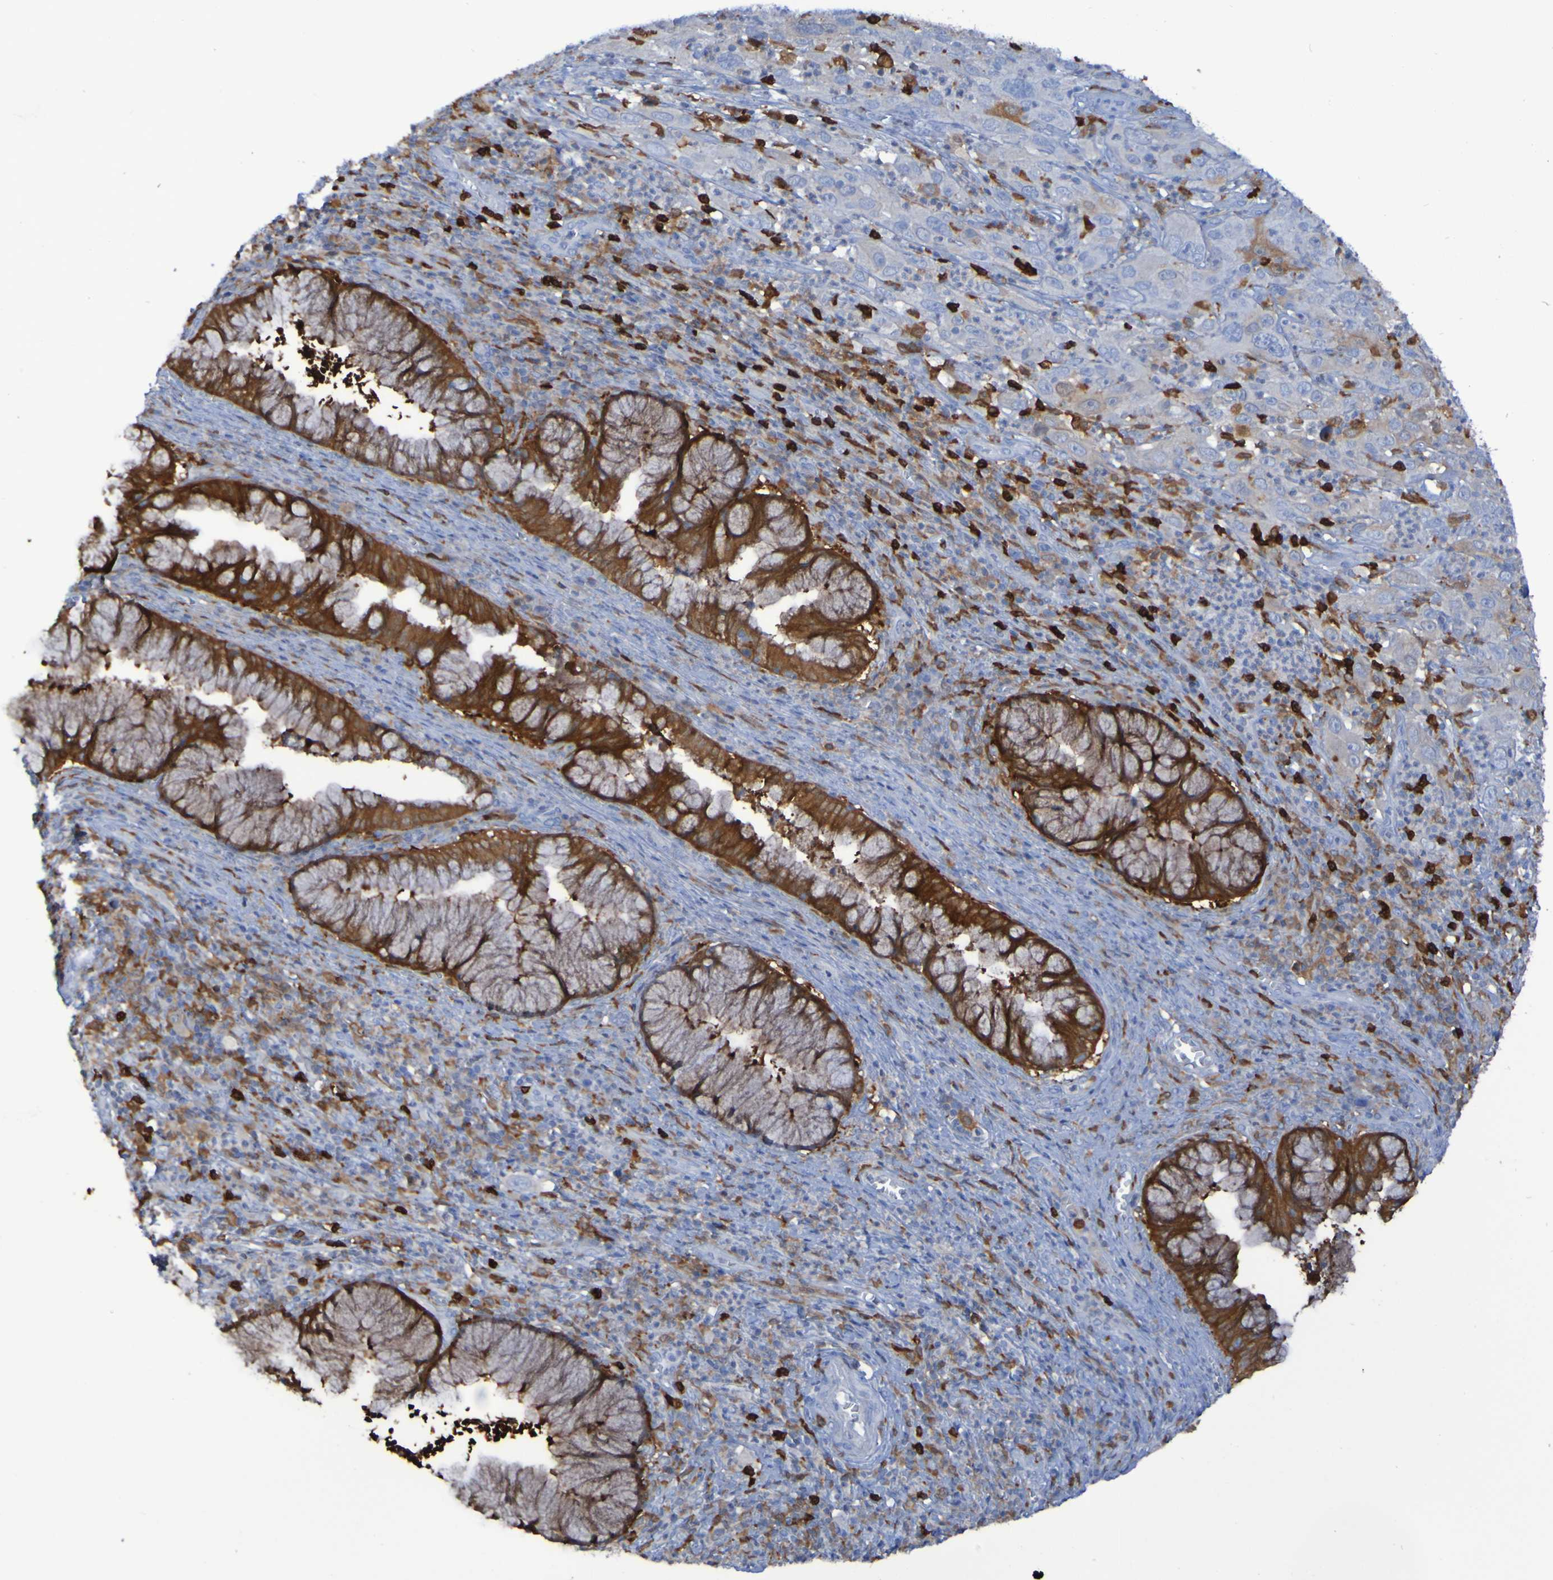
{"staining": {"intensity": "moderate", "quantity": "25%-75%", "location": "cytoplasmic/membranous"}, "tissue": "cervical cancer", "cell_type": "Tumor cells", "image_type": "cancer", "snomed": [{"axis": "morphology", "description": "Squamous cell carcinoma, NOS"}, {"axis": "topography", "description": "Cervix"}], "caption": "Brown immunohistochemical staining in human cervical cancer (squamous cell carcinoma) reveals moderate cytoplasmic/membranous staining in approximately 25%-75% of tumor cells.", "gene": "MPPE1", "patient": {"sex": "female", "age": 32}}